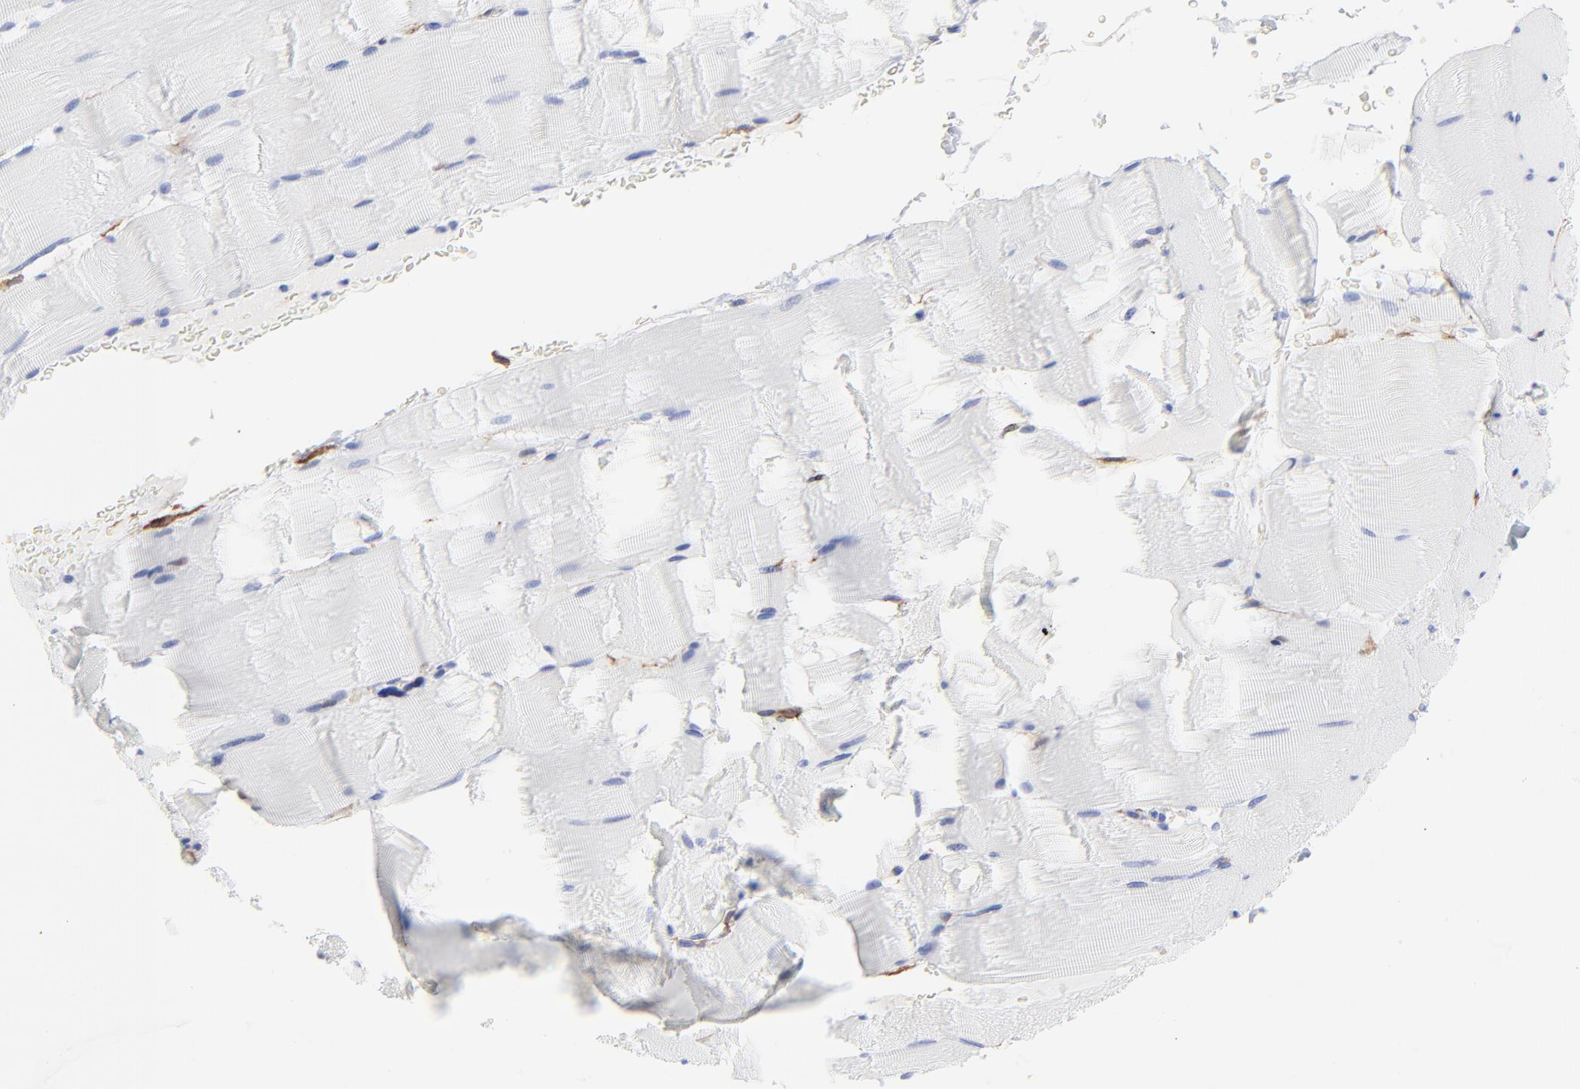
{"staining": {"intensity": "negative", "quantity": "none", "location": "none"}, "tissue": "skeletal muscle", "cell_type": "Myocytes", "image_type": "normal", "snomed": [{"axis": "morphology", "description": "Normal tissue, NOS"}, {"axis": "topography", "description": "Skeletal muscle"}], "caption": "The photomicrograph demonstrates no staining of myocytes in unremarkable skeletal muscle. The staining is performed using DAB brown chromogen with nuclei counter-stained in using hematoxylin.", "gene": "PDGFRB", "patient": {"sex": "male", "age": 62}}